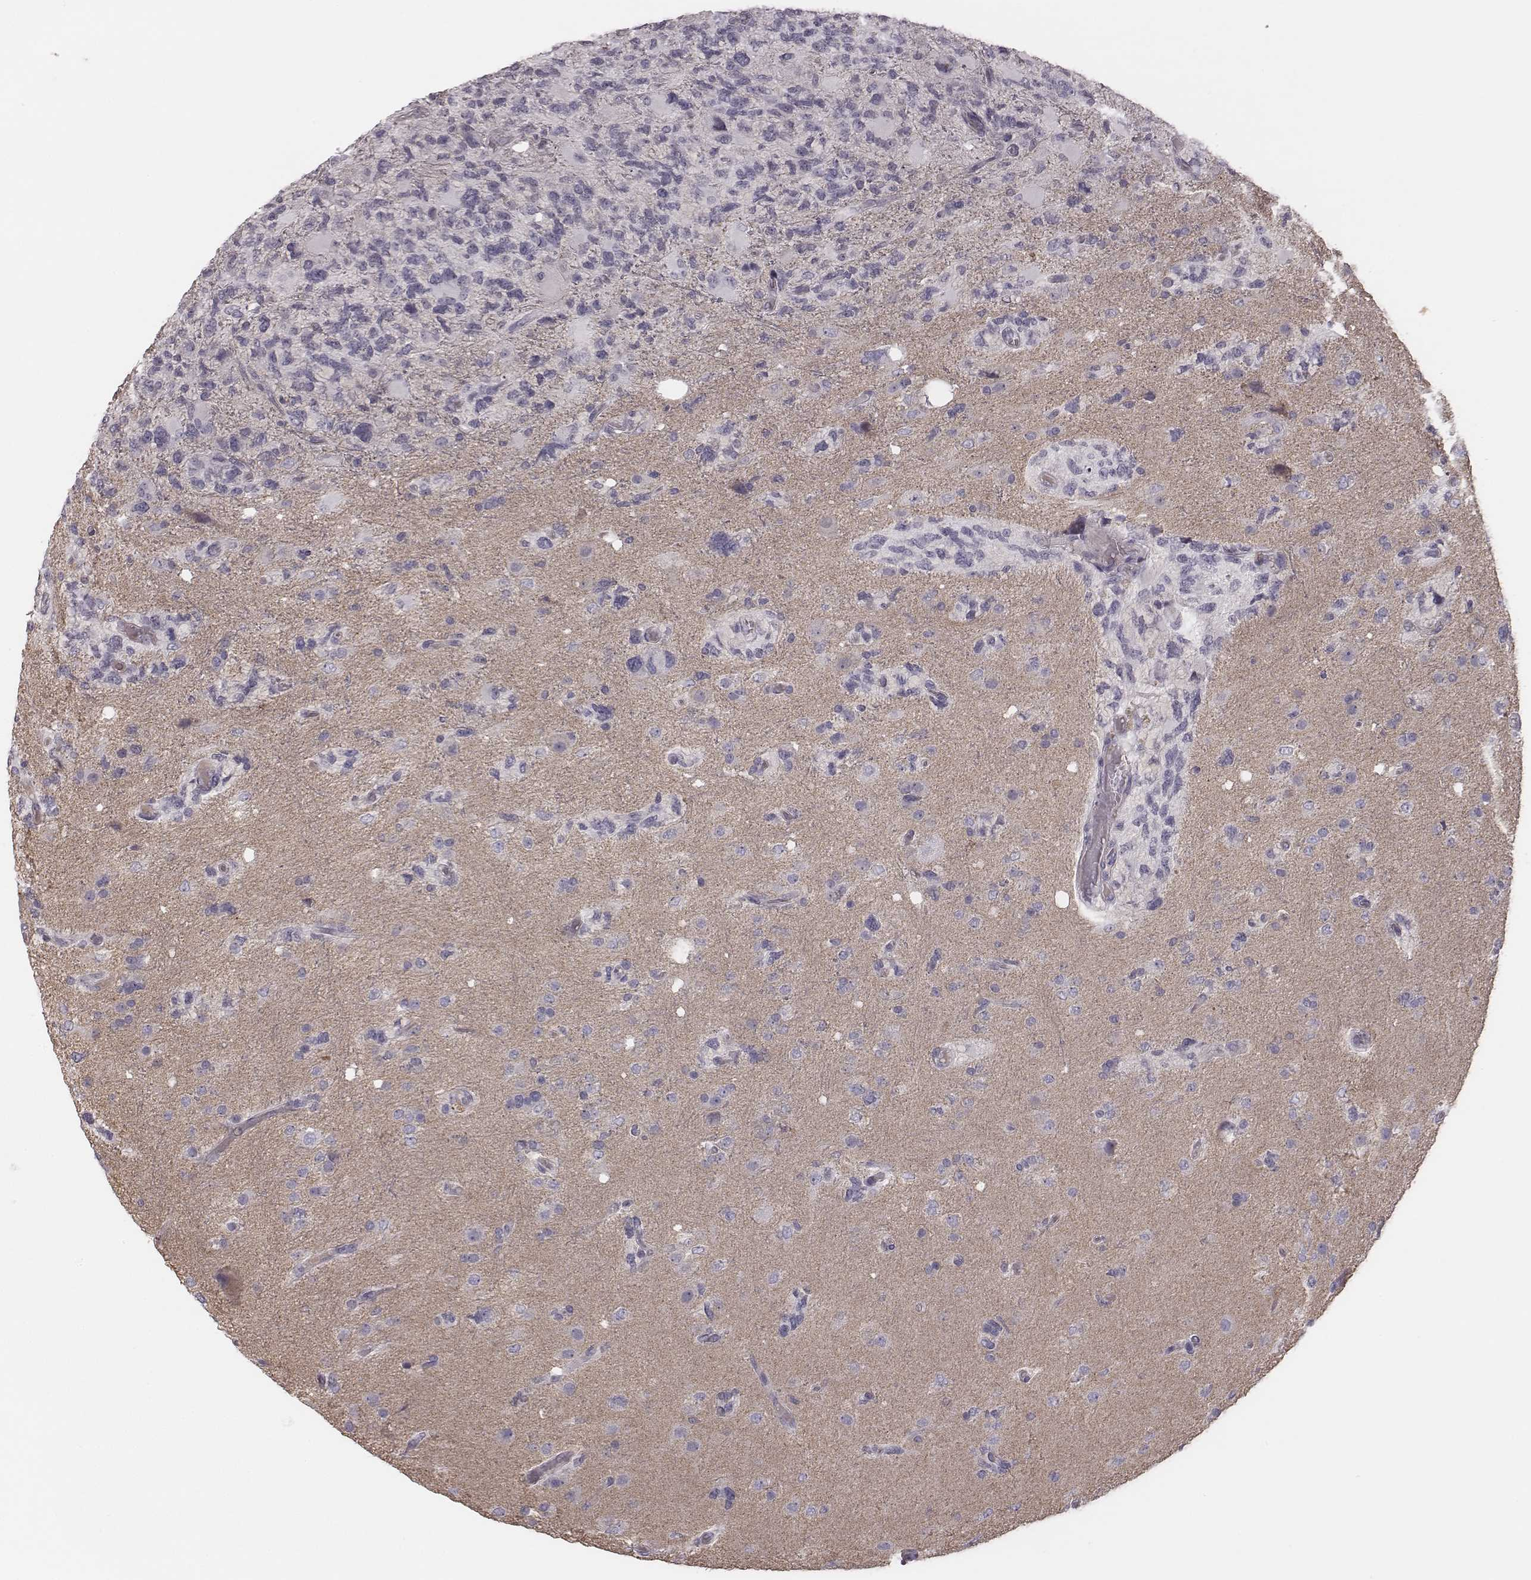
{"staining": {"intensity": "negative", "quantity": "none", "location": "none"}, "tissue": "glioma", "cell_type": "Tumor cells", "image_type": "cancer", "snomed": [{"axis": "morphology", "description": "Glioma, malignant, High grade"}, {"axis": "topography", "description": "Brain"}], "caption": "There is no significant staining in tumor cells of glioma.", "gene": "TLX3", "patient": {"sex": "female", "age": 71}}